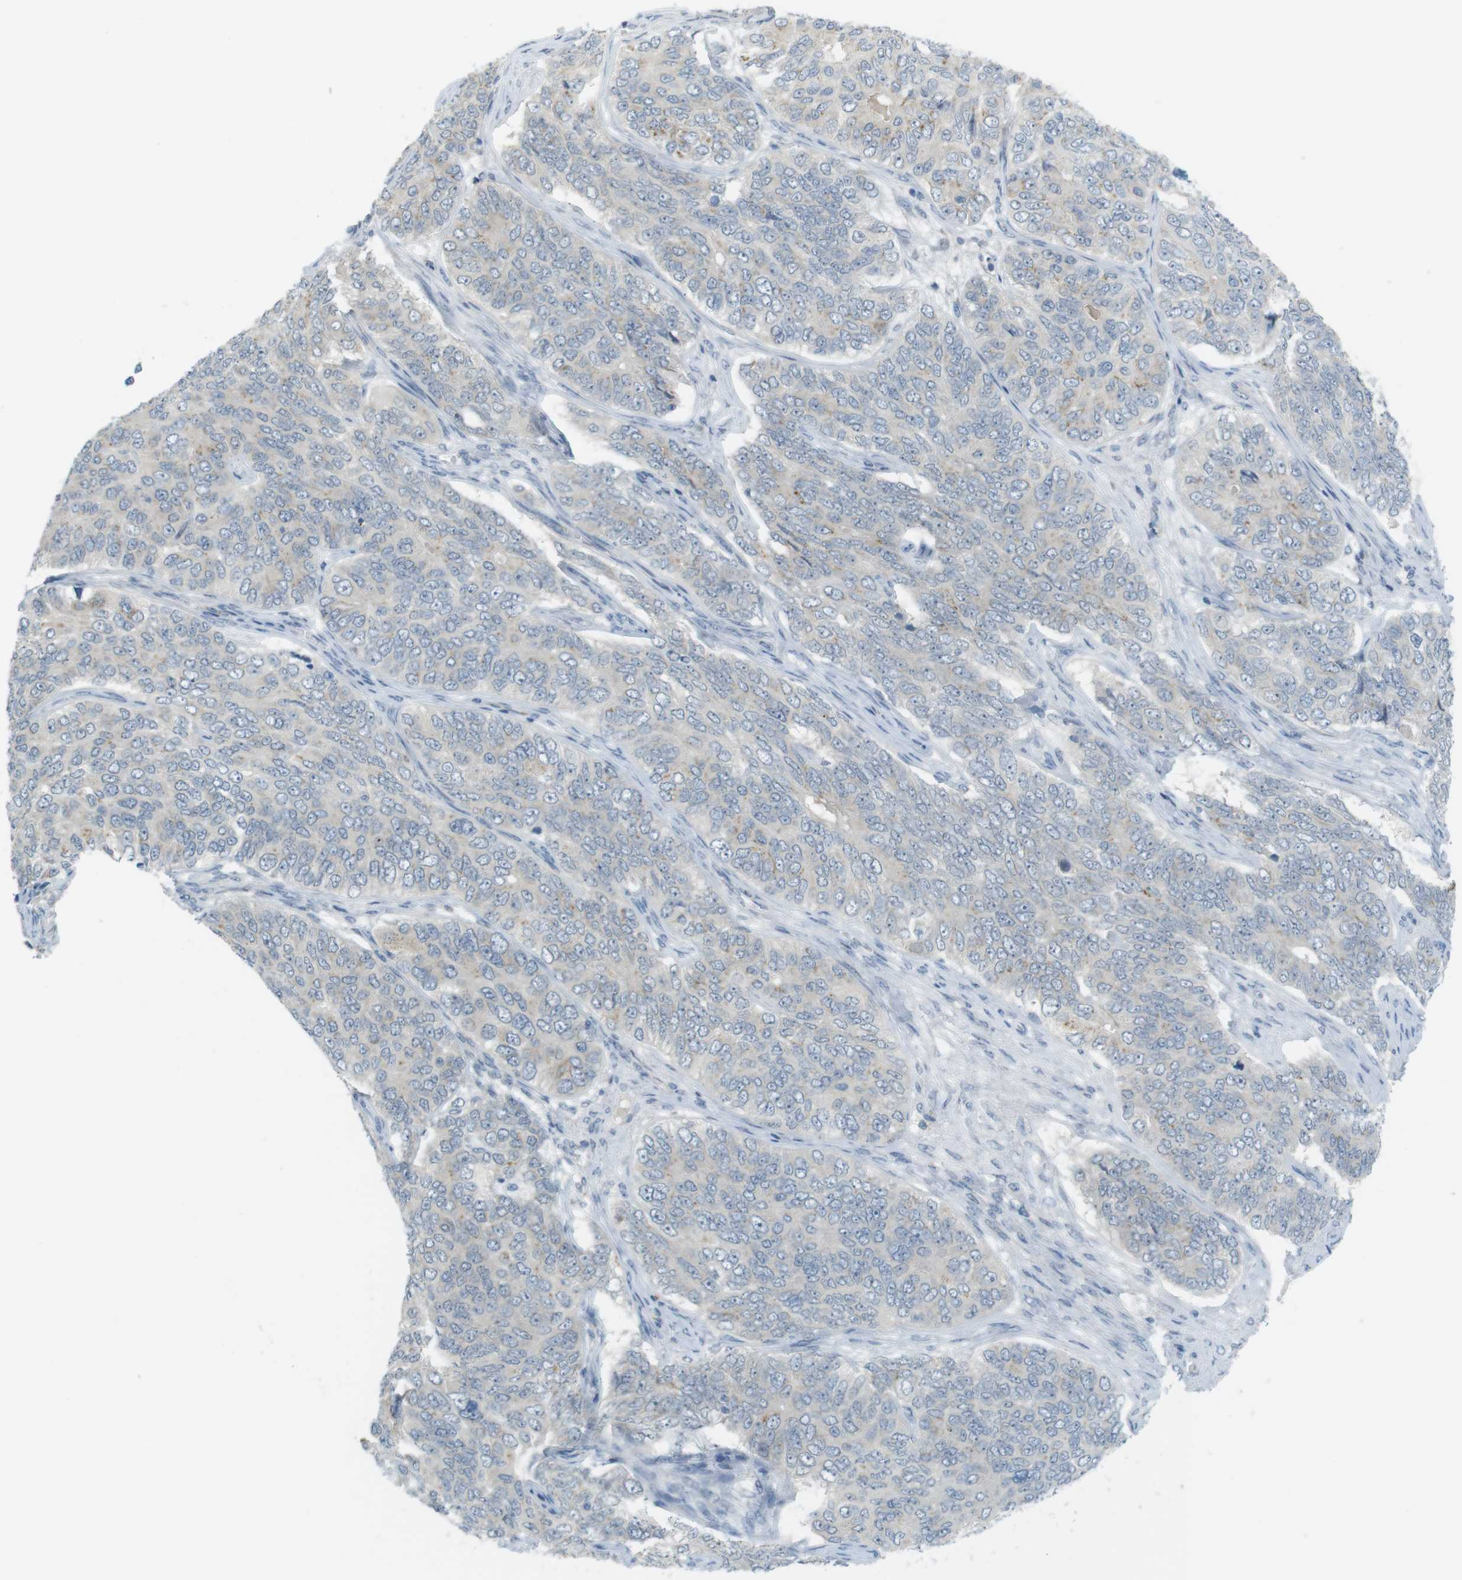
{"staining": {"intensity": "weak", "quantity": "25%-75%", "location": "cytoplasmic/membranous"}, "tissue": "ovarian cancer", "cell_type": "Tumor cells", "image_type": "cancer", "snomed": [{"axis": "morphology", "description": "Carcinoma, endometroid"}, {"axis": "topography", "description": "Ovary"}], "caption": "A low amount of weak cytoplasmic/membranous positivity is seen in approximately 25%-75% of tumor cells in ovarian cancer tissue. Using DAB (3,3'-diaminobenzidine) (brown) and hematoxylin (blue) stains, captured at high magnification using brightfield microscopy.", "gene": "UGT8", "patient": {"sex": "female", "age": 51}}